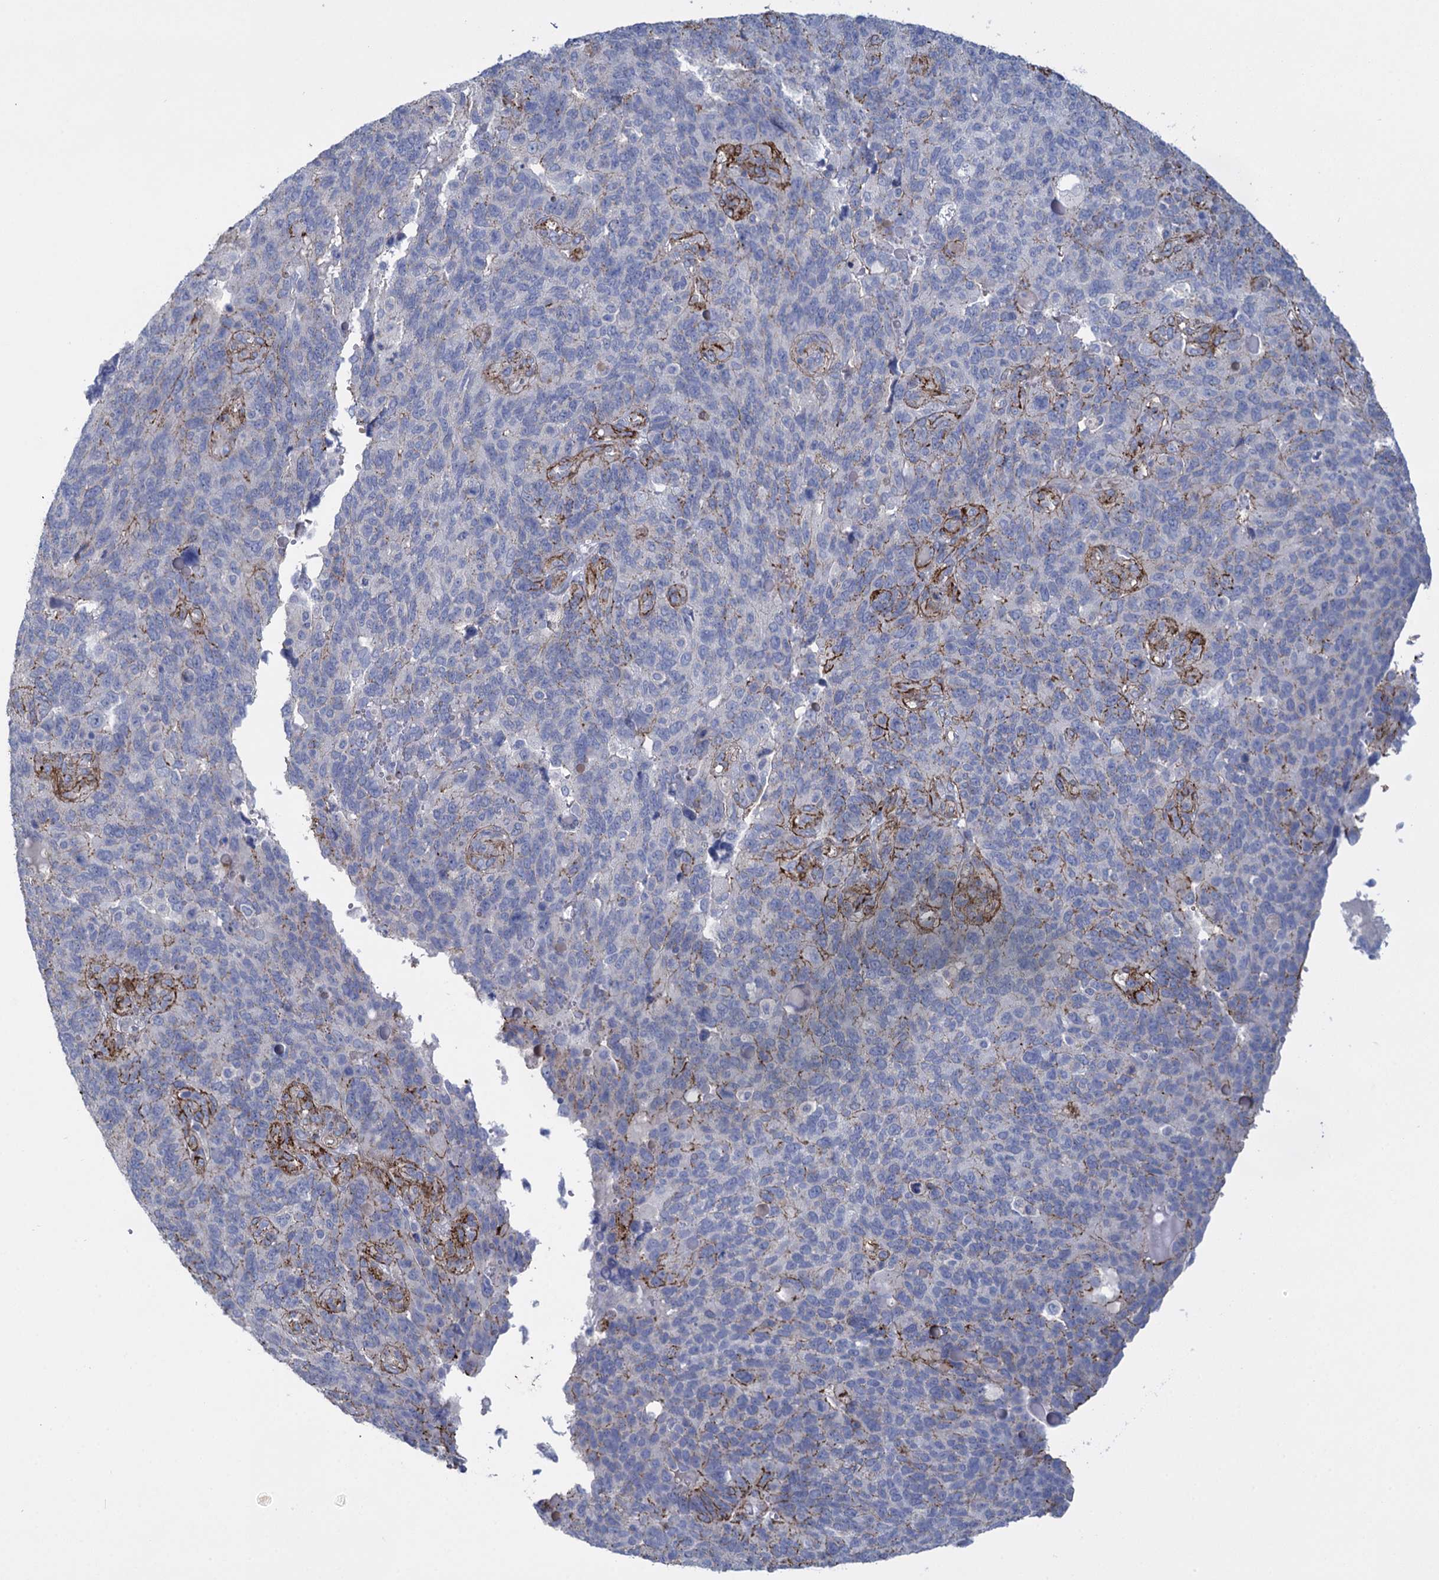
{"staining": {"intensity": "moderate", "quantity": "<25%", "location": "cytoplasmic/membranous"}, "tissue": "endometrial cancer", "cell_type": "Tumor cells", "image_type": "cancer", "snomed": [{"axis": "morphology", "description": "Adenocarcinoma, NOS"}, {"axis": "topography", "description": "Endometrium"}], "caption": "A brown stain labels moderate cytoplasmic/membranous positivity of a protein in human adenocarcinoma (endometrial) tumor cells. The staining was performed using DAB (3,3'-diaminobenzidine) to visualize the protein expression in brown, while the nuclei were stained in blue with hematoxylin (Magnification: 20x).", "gene": "SNCG", "patient": {"sex": "female", "age": 66}}